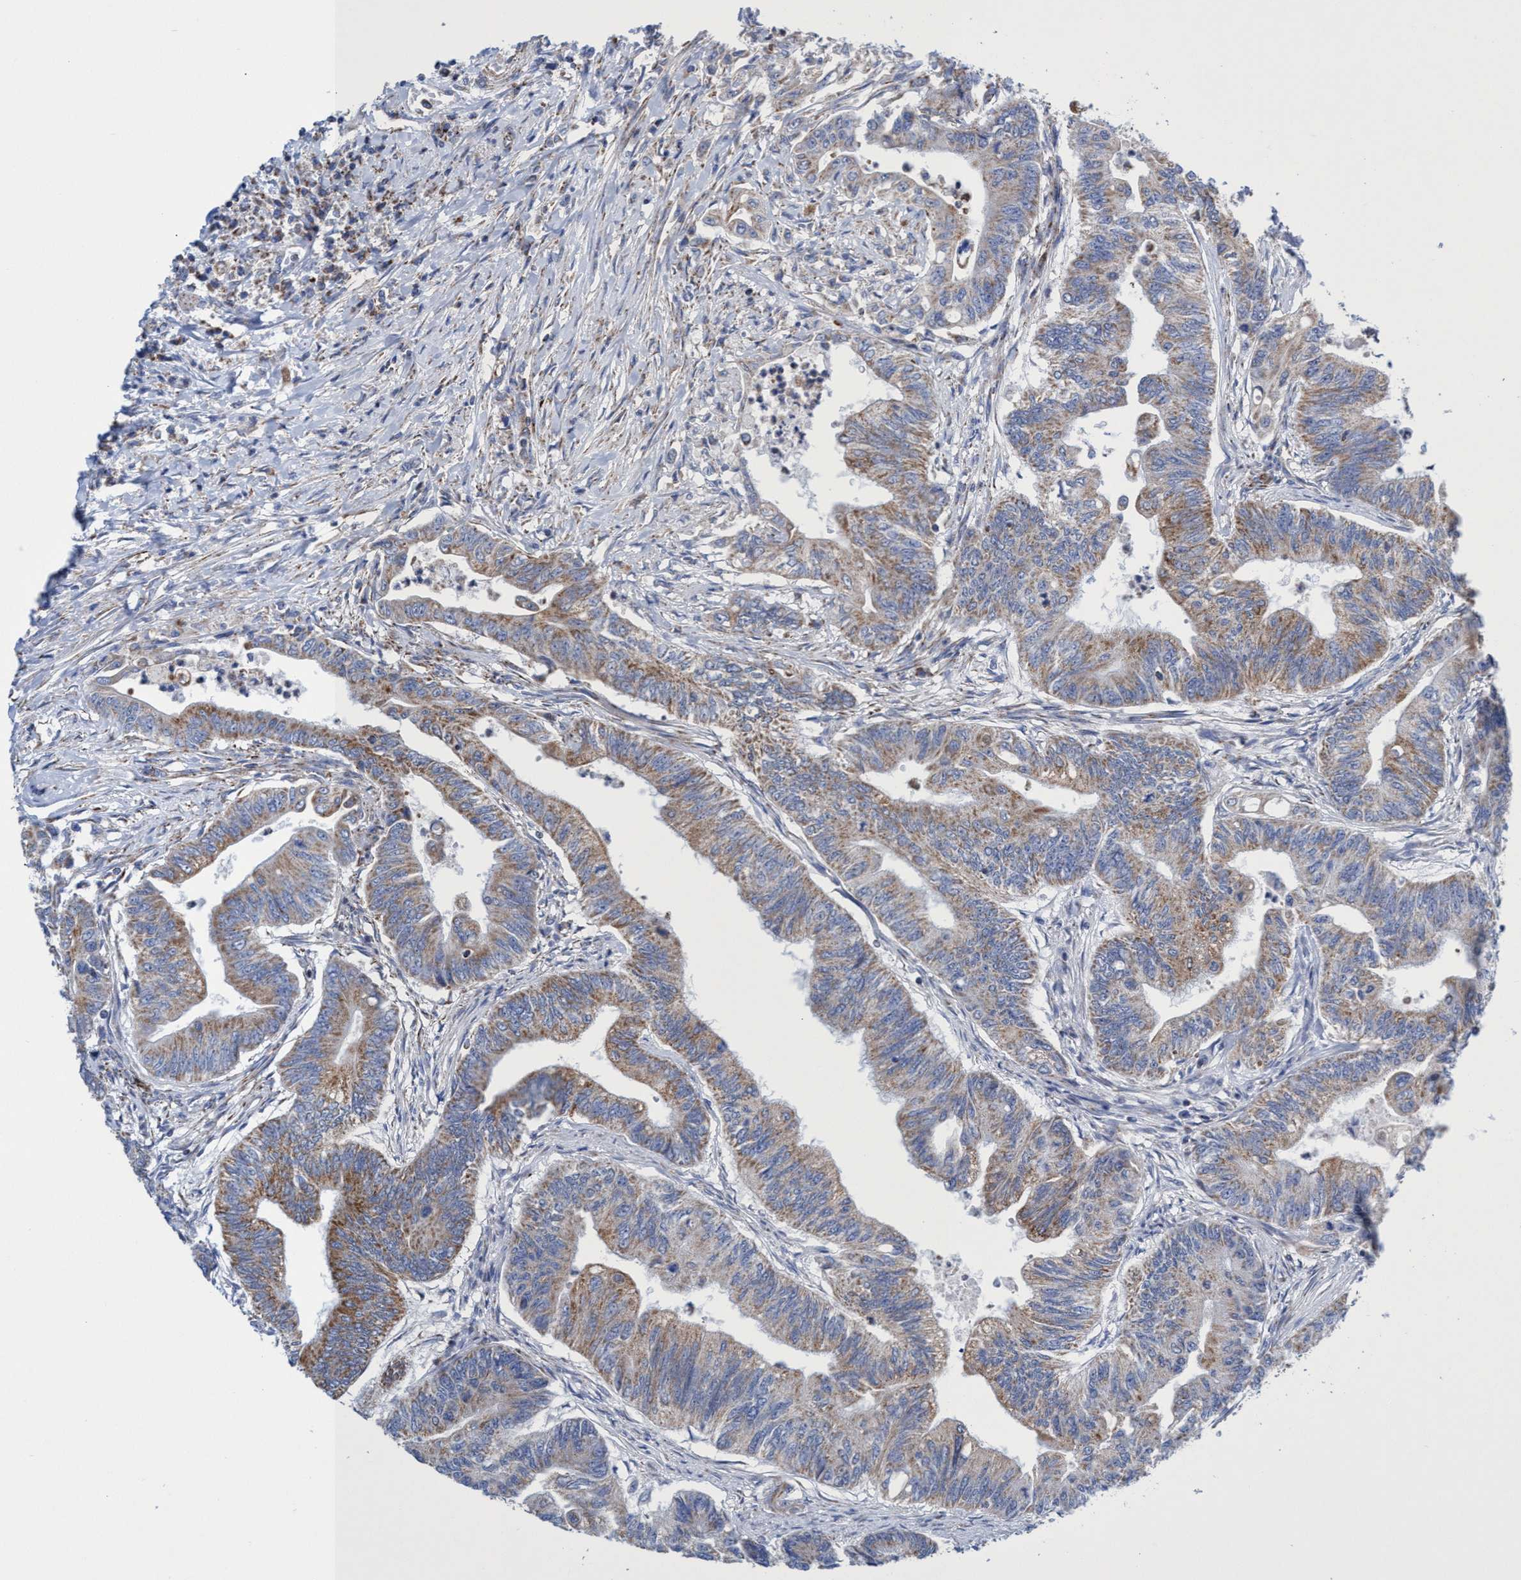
{"staining": {"intensity": "moderate", "quantity": ">75%", "location": "cytoplasmic/membranous"}, "tissue": "colorectal cancer", "cell_type": "Tumor cells", "image_type": "cancer", "snomed": [{"axis": "morphology", "description": "Adenoma, NOS"}, {"axis": "morphology", "description": "Adenocarcinoma, NOS"}, {"axis": "topography", "description": "Colon"}], "caption": "Colorectal adenocarcinoma stained with a brown dye reveals moderate cytoplasmic/membranous positive positivity in about >75% of tumor cells.", "gene": "ZNF750", "patient": {"sex": "male", "age": 79}}